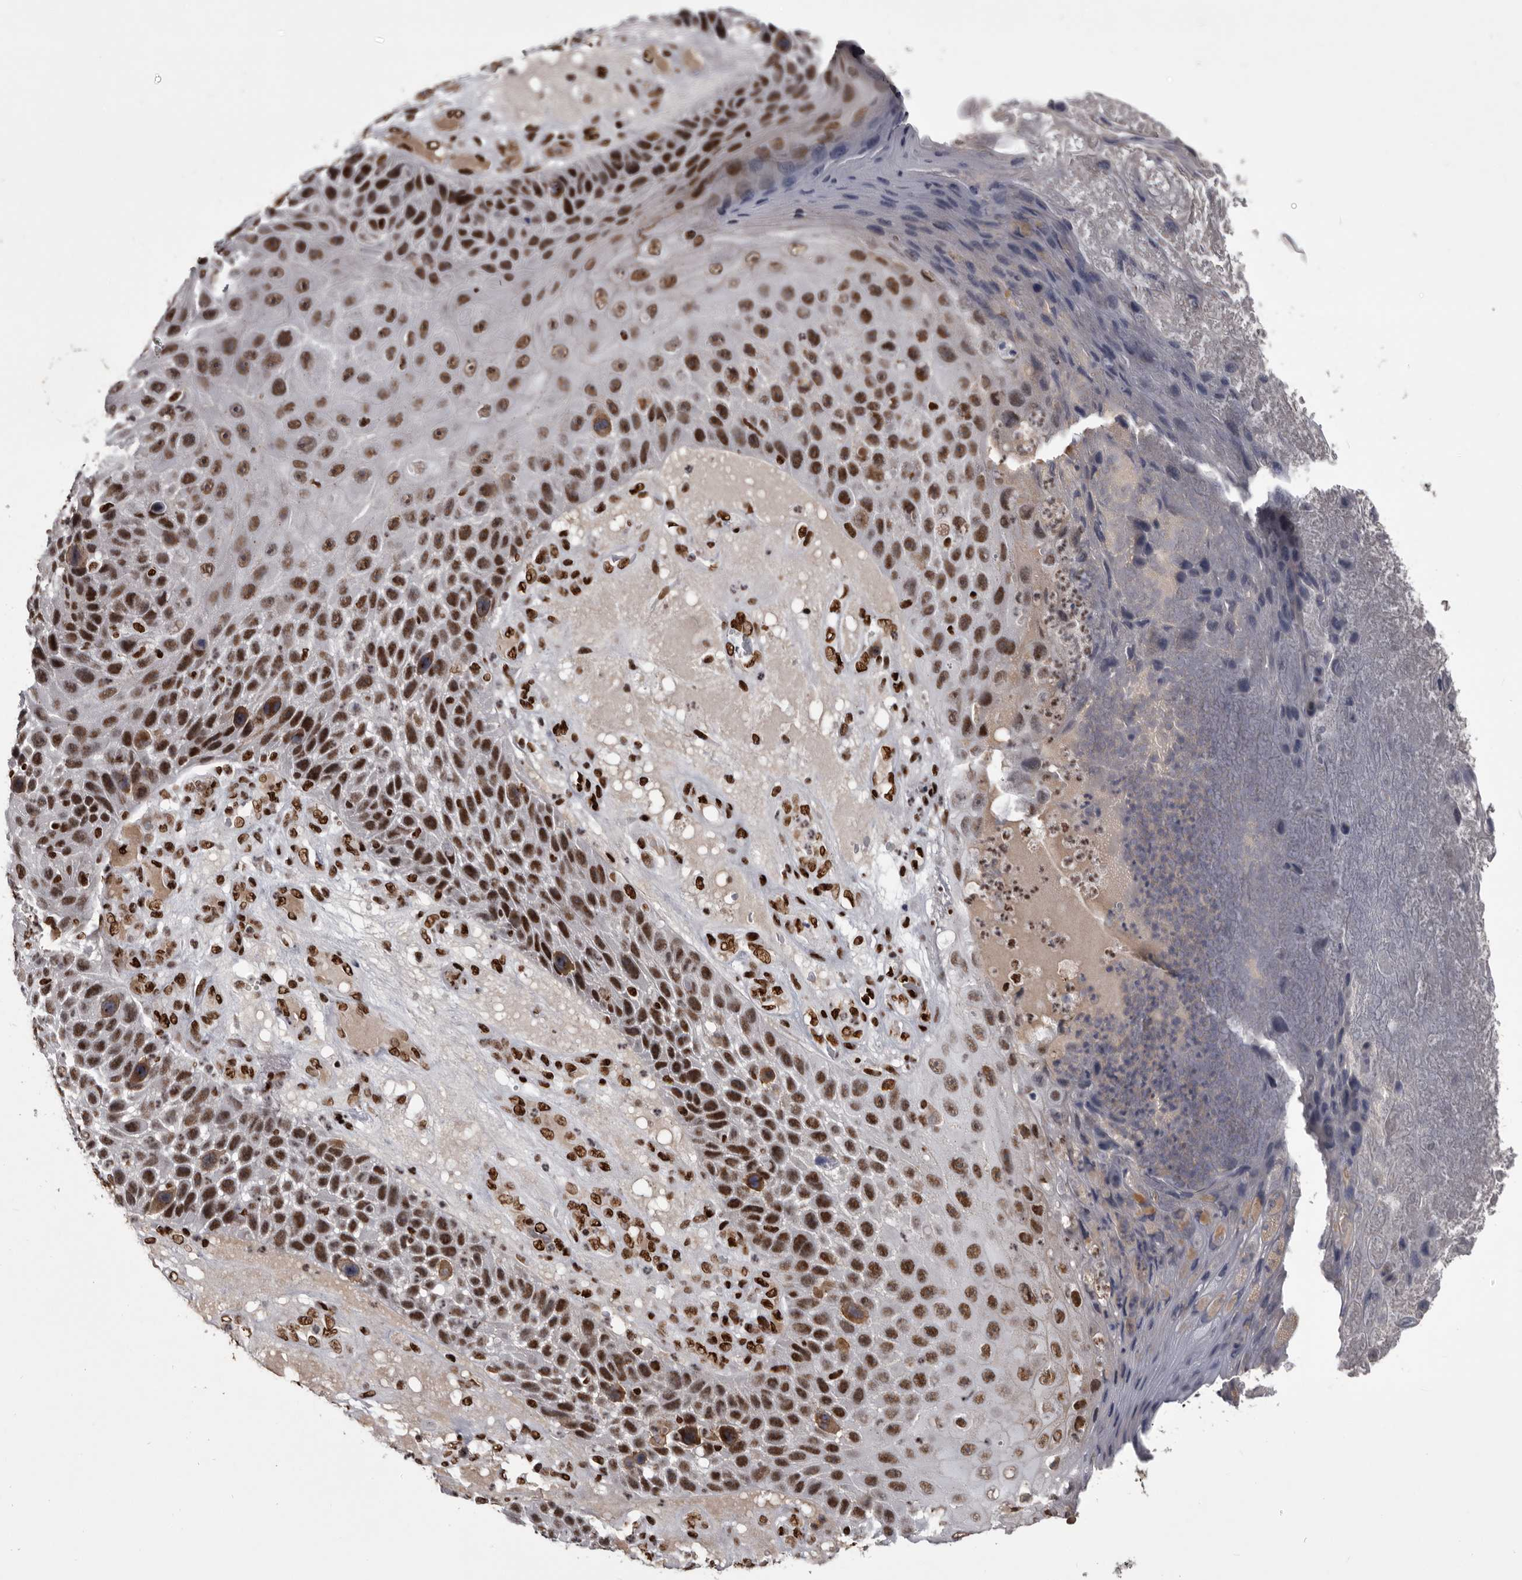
{"staining": {"intensity": "strong", "quantity": ">75%", "location": "nuclear"}, "tissue": "skin cancer", "cell_type": "Tumor cells", "image_type": "cancer", "snomed": [{"axis": "morphology", "description": "Squamous cell carcinoma, NOS"}, {"axis": "topography", "description": "Skin"}], "caption": "Immunohistochemistry photomicrograph of neoplastic tissue: skin squamous cell carcinoma stained using immunohistochemistry displays high levels of strong protein expression localized specifically in the nuclear of tumor cells, appearing as a nuclear brown color.", "gene": "NUMA1", "patient": {"sex": "female", "age": 88}}